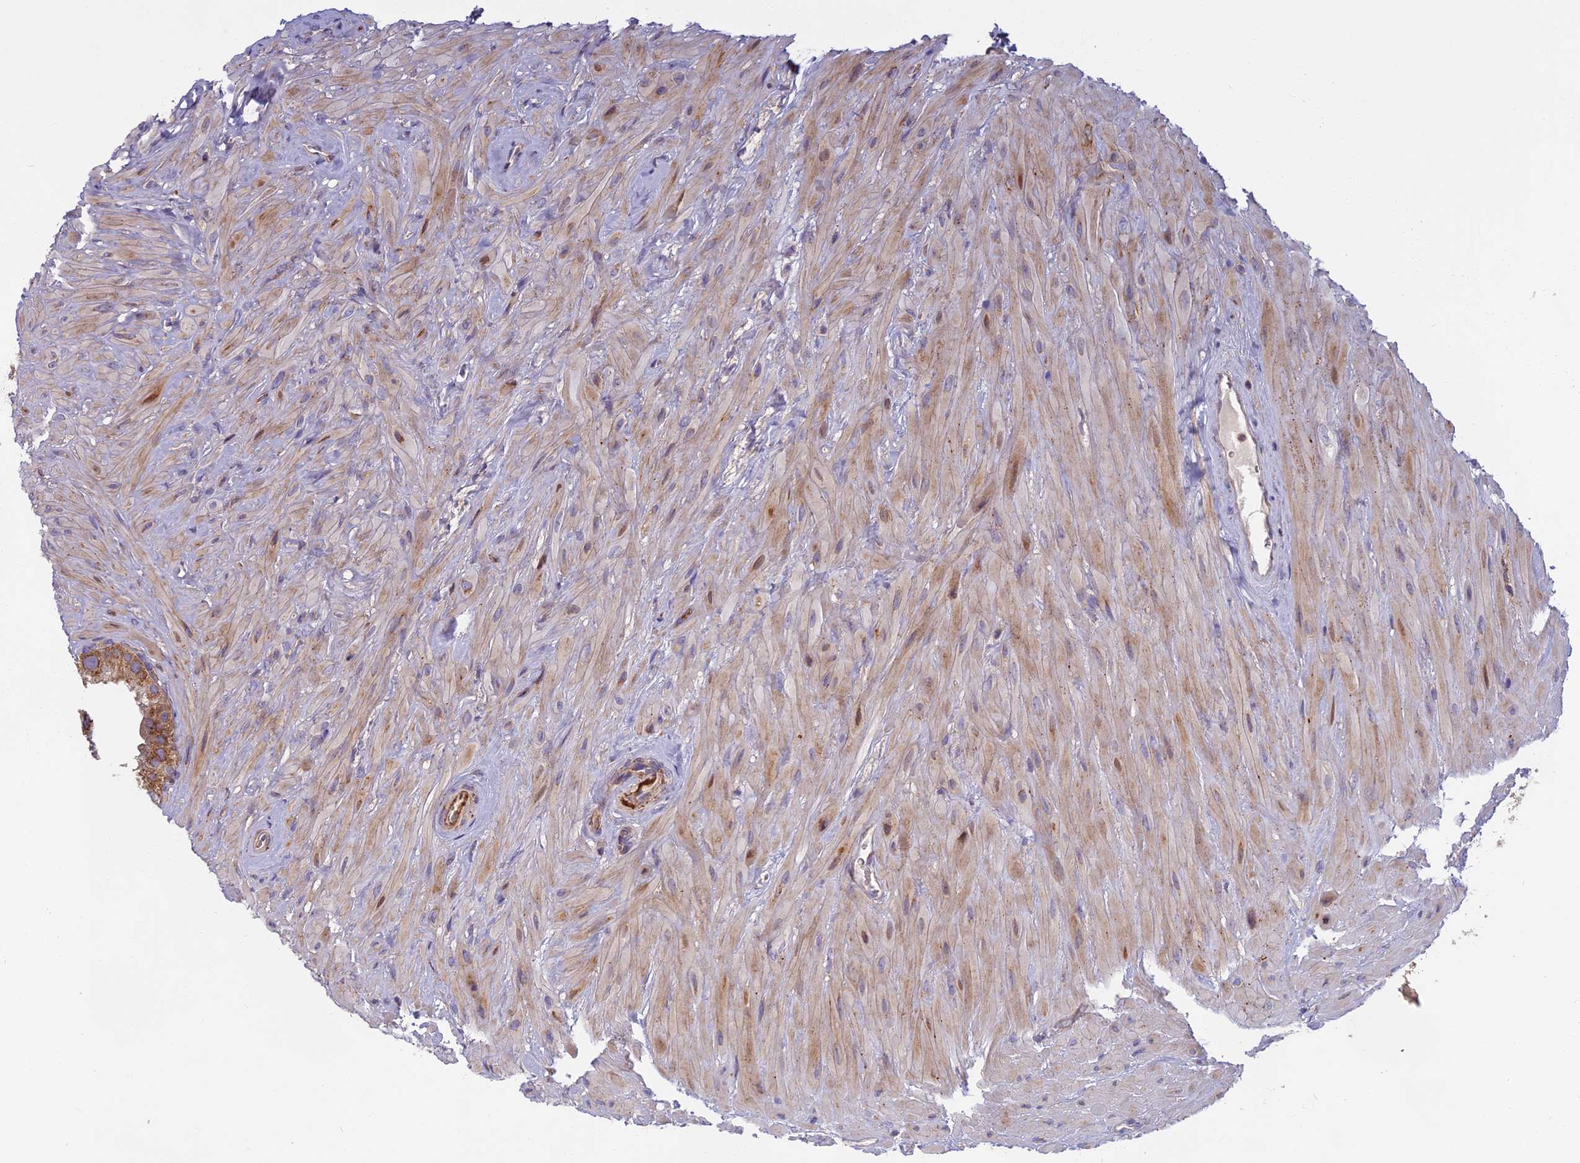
{"staining": {"intensity": "moderate", "quantity": ">75%", "location": "cytoplasmic/membranous"}, "tissue": "seminal vesicle", "cell_type": "Glandular cells", "image_type": "normal", "snomed": [{"axis": "morphology", "description": "Normal tissue, NOS"}, {"axis": "topography", "description": "Seminal veicle"}, {"axis": "topography", "description": "Peripheral nerve tissue"}], "caption": "Immunohistochemical staining of normal human seminal vesicle exhibits >75% levels of moderate cytoplasmic/membranous protein positivity in about >75% of glandular cells. Immunohistochemistry (ihc) stains the protein of interest in brown and the nuclei are stained blue.", "gene": "EDAR", "patient": {"sex": "male", "age": 67}}